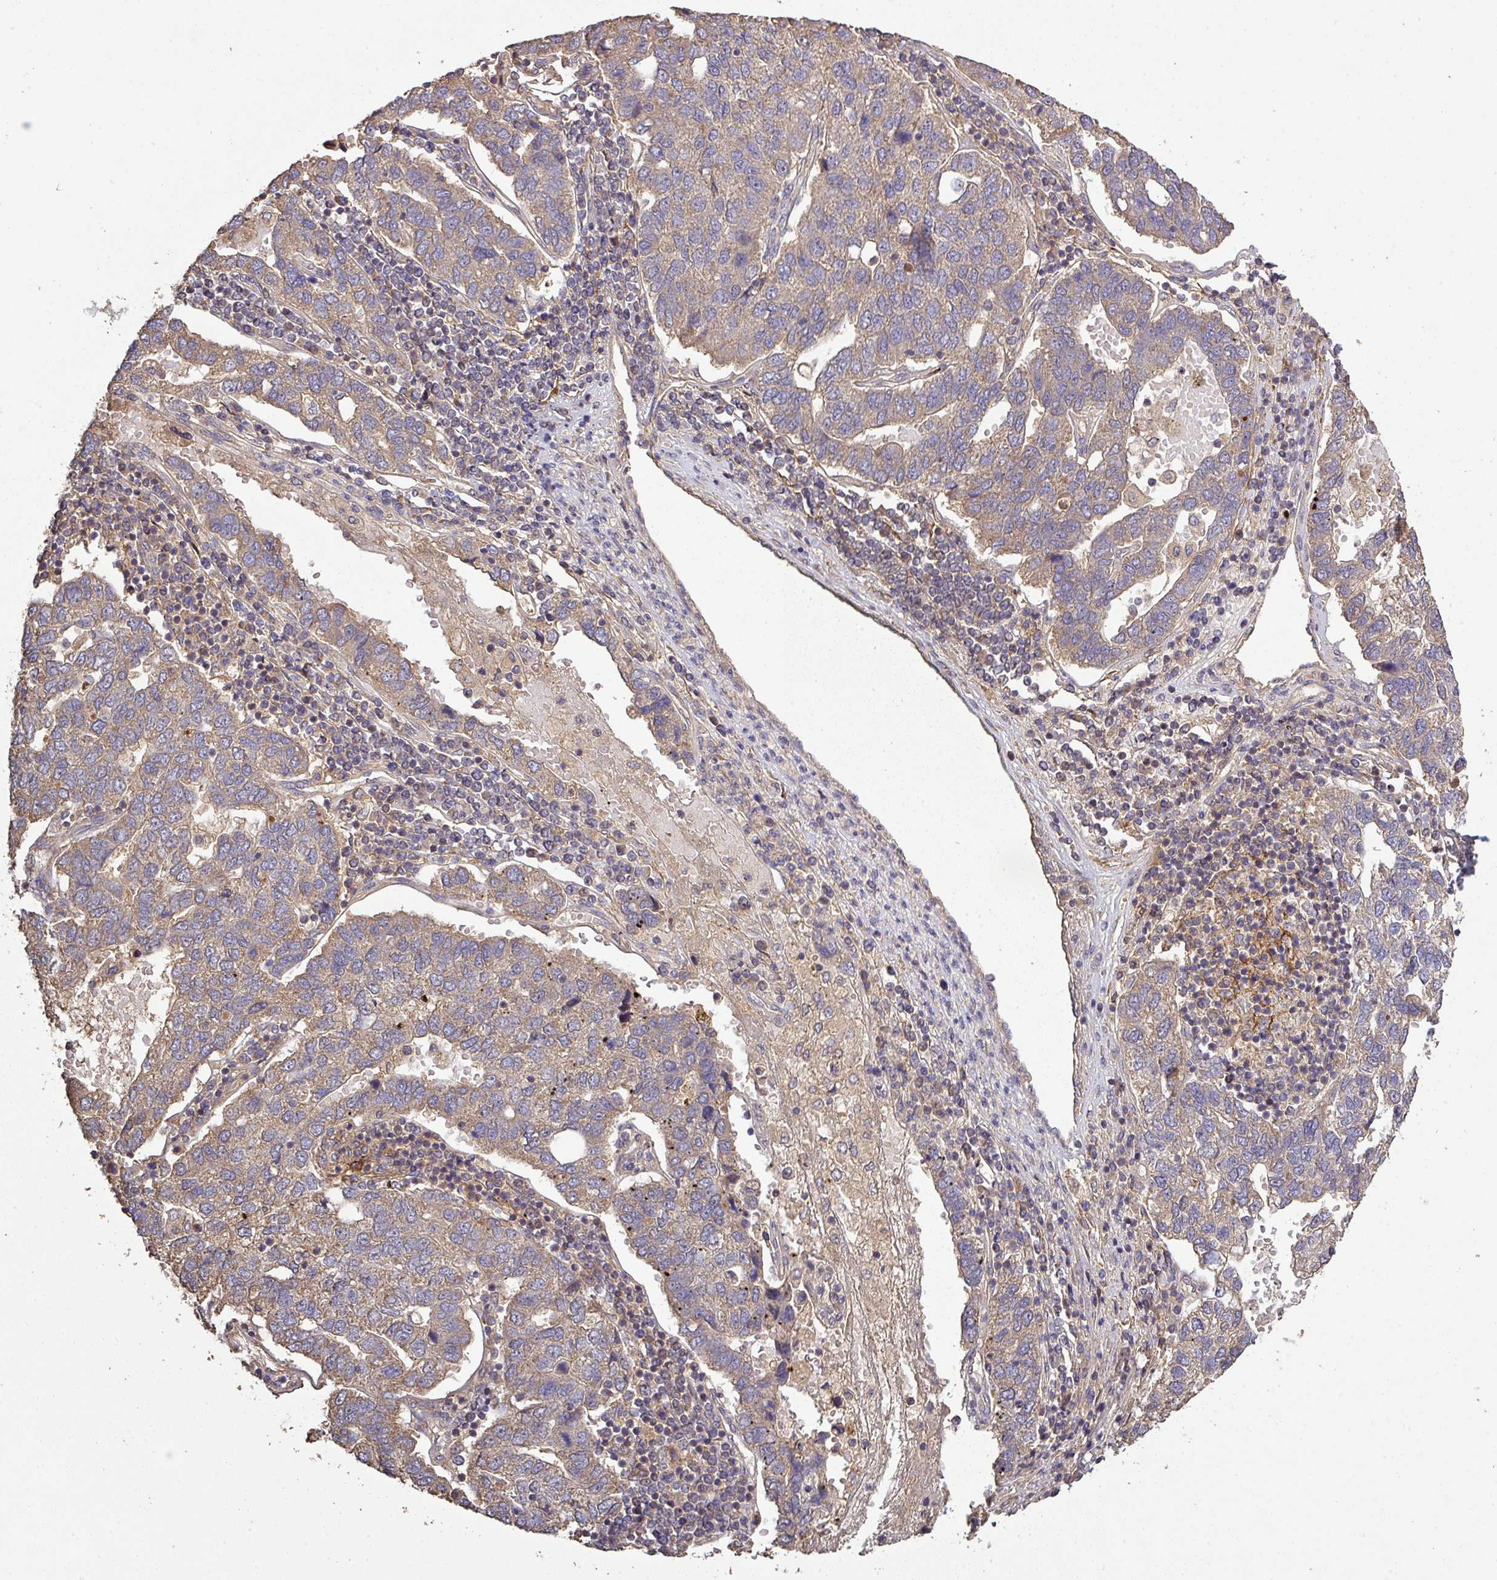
{"staining": {"intensity": "weak", "quantity": ">75%", "location": "cytoplasmic/membranous"}, "tissue": "pancreatic cancer", "cell_type": "Tumor cells", "image_type": "cancer", "snomed": [{"axis": "morphology", "description": "Adenocarcinoma, NOS"}, {"axis": "topography", "description": "Pancreas"}], "caption": "Tumor cells exhibit low levels of weak cytoplasmic/membranous staining in about >75% of cells in human pancreatic adenocarcinoma.", "gene": "ISLR", "patient": {"sex": "female", "age": 61}}